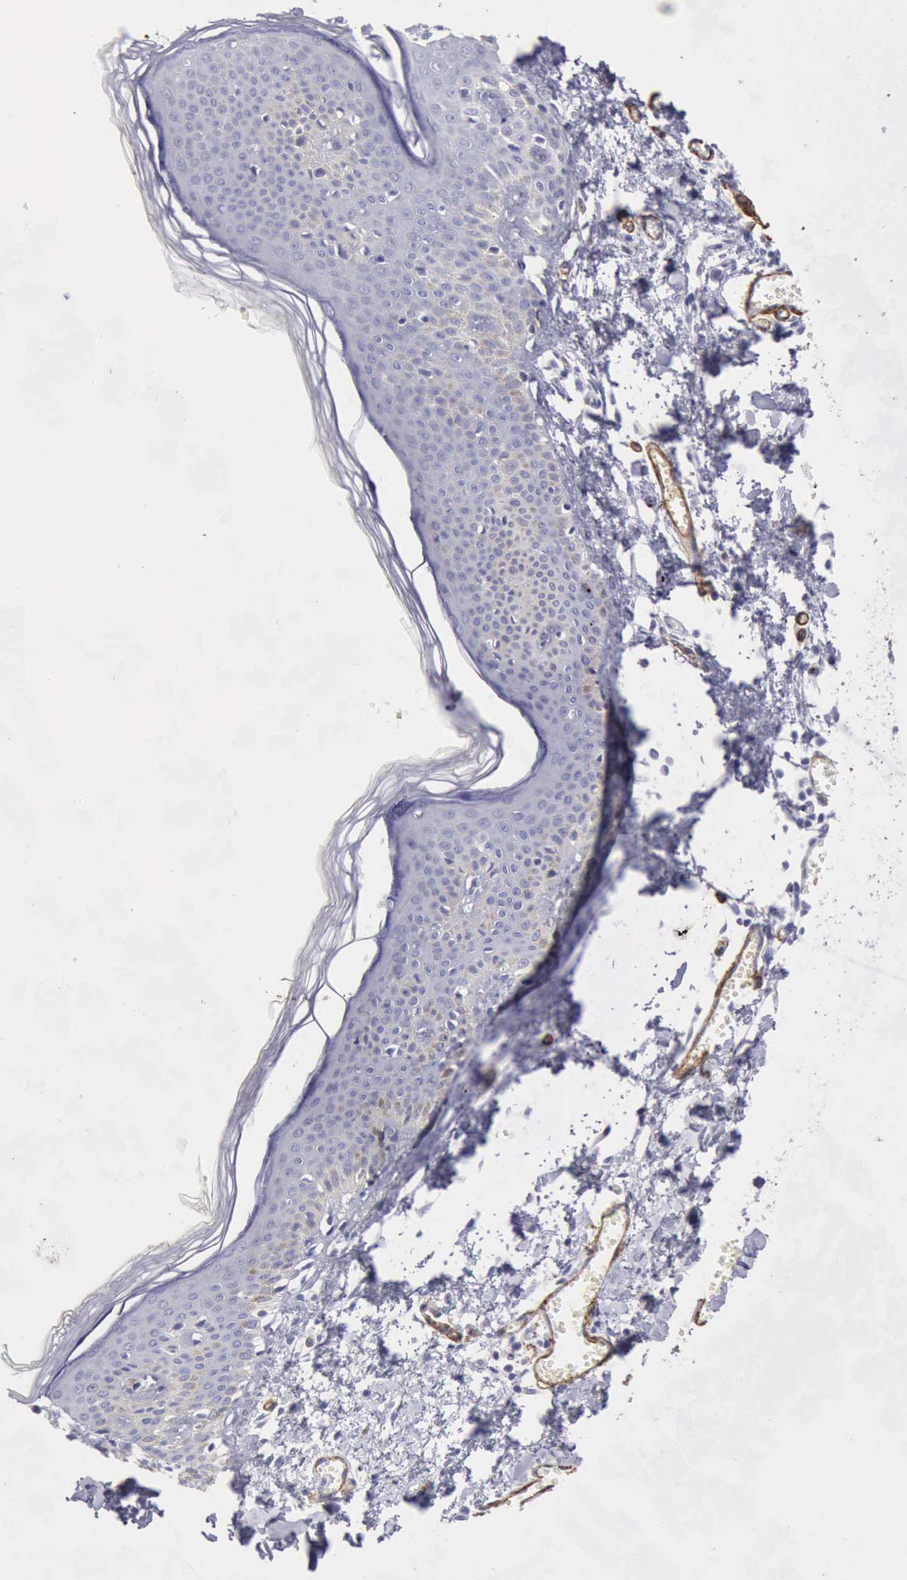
{"staining": {"intensity": "negative", "quantity": "none", "location": "none"}, "tissue": "skin", "cell_type": "Fibroblasts", "image_type": "normal", "snomed": [{"axis": "morphology", "description": "Normal tissue, NOS"}, {"axis": "morphology", "description": "Sarcoma, NOS"}, {"axis": "topography", "description": "Skin"}, {"axis": "topography", "description": "Soft tissue"}], "caption": "A high-resolution histopathology image shows immunohistochemistry staining of normal skin, which exhibits no significant expression in fibroblasts.", "gene": "AOC3", "patient": {"sex": "female", "age": 51}}